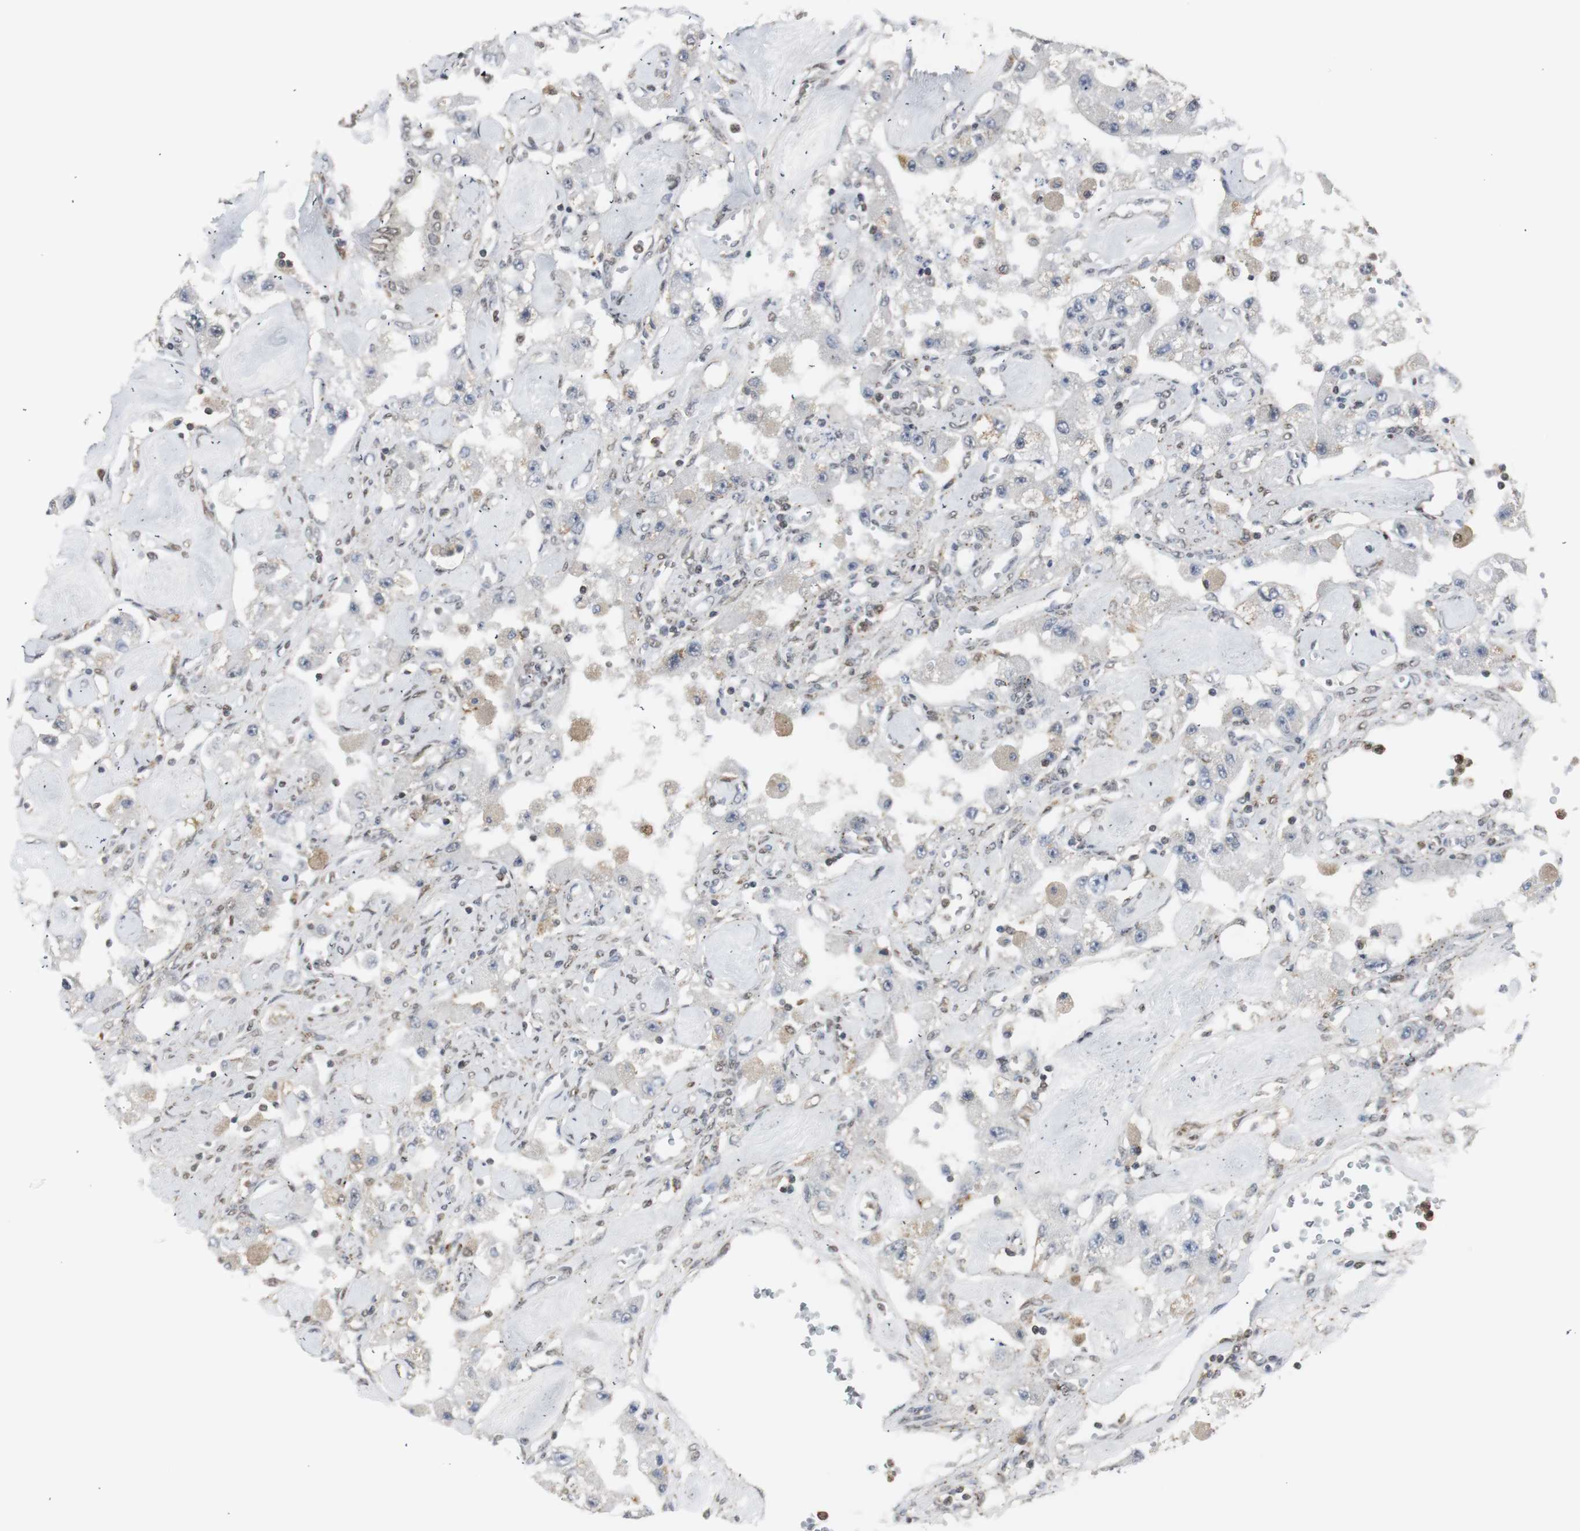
{"staining": {"intensity": "weak", "quantity": "<25%", "location": "cytoplasmic/membranous,nuclear"}, "tissue": "carcinoid", "cell_type": "Tumor cells", "image_type": "cancer", "snomed": [{"axis": "morphology", "description": "Carcinoid, malignant, NOS"}, {"axis": "topography", "description": "Pancreas"}], "caption": "This photomicrograph is of carcinoid stained with immunohistochemistry (IHC) to label a protein in brown with the nuclei are counter-stained blue. There is no expression in tumor cells.", "gene": "PLIN3", "patient": {"sex": "male", "age": 41}}